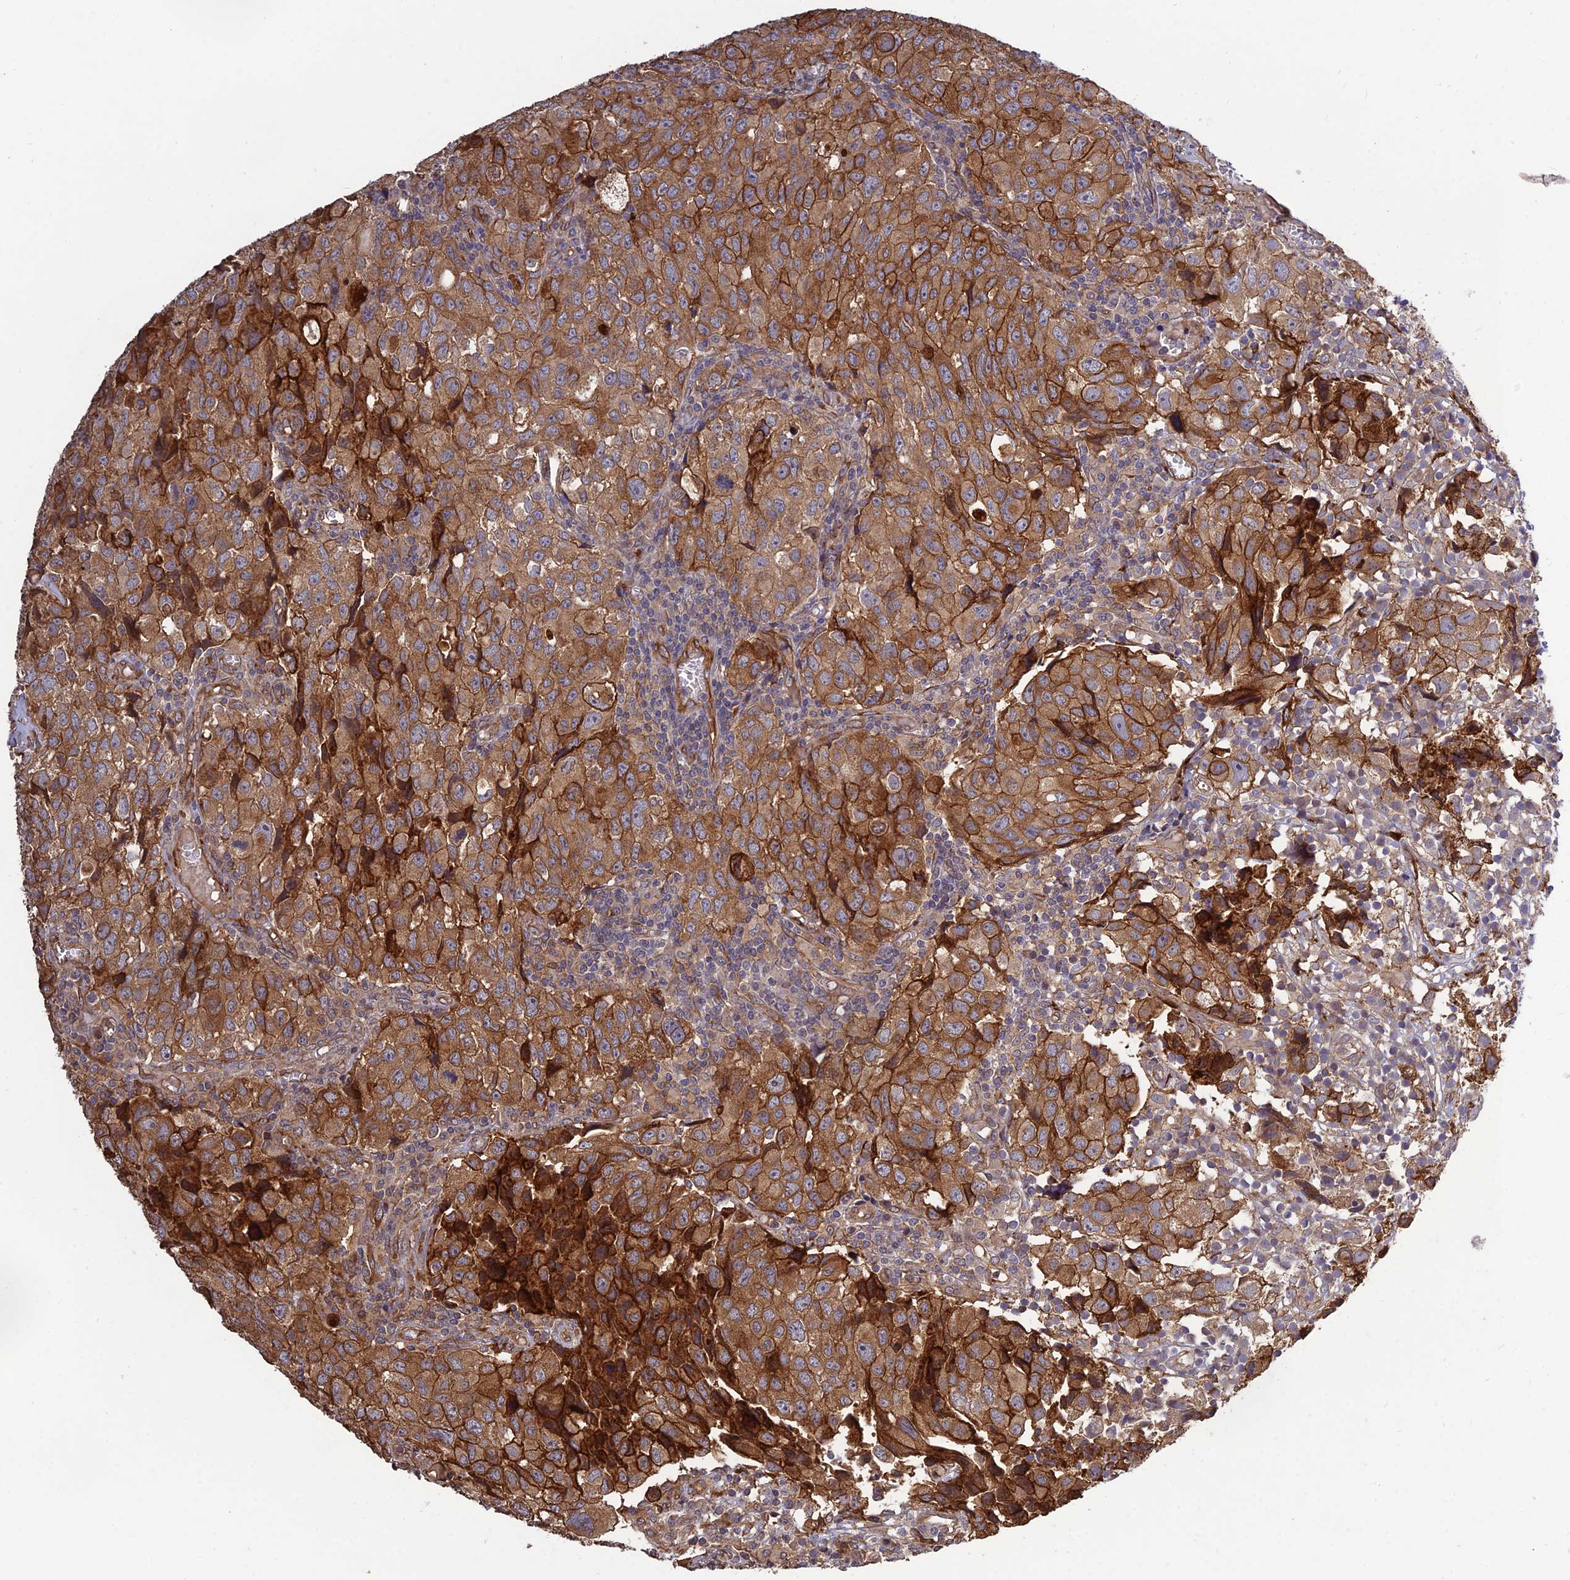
{"staining": {"intensity": "strong", "quantity": ">75%", "location": "cytoplasmic/membranous"}, "tissue": "urothelial cancer", "cell_type": "Tumor cells", "image_type": "cancer", "snomed": [{"axis": "morphology", "description": "Urothelial carcinoma, High grade"}, {"axis": "topography", "description": "Urinary bladder"}], "caption": "A high-resolution image shows IHC staining of high-grade urothelial carcinoma, which reveals strong cytoplasmic/membranous positivity in about >75% of tumor cells.", "gene": "CRTAP", "patient": {"sex": "female", "age": 75}}